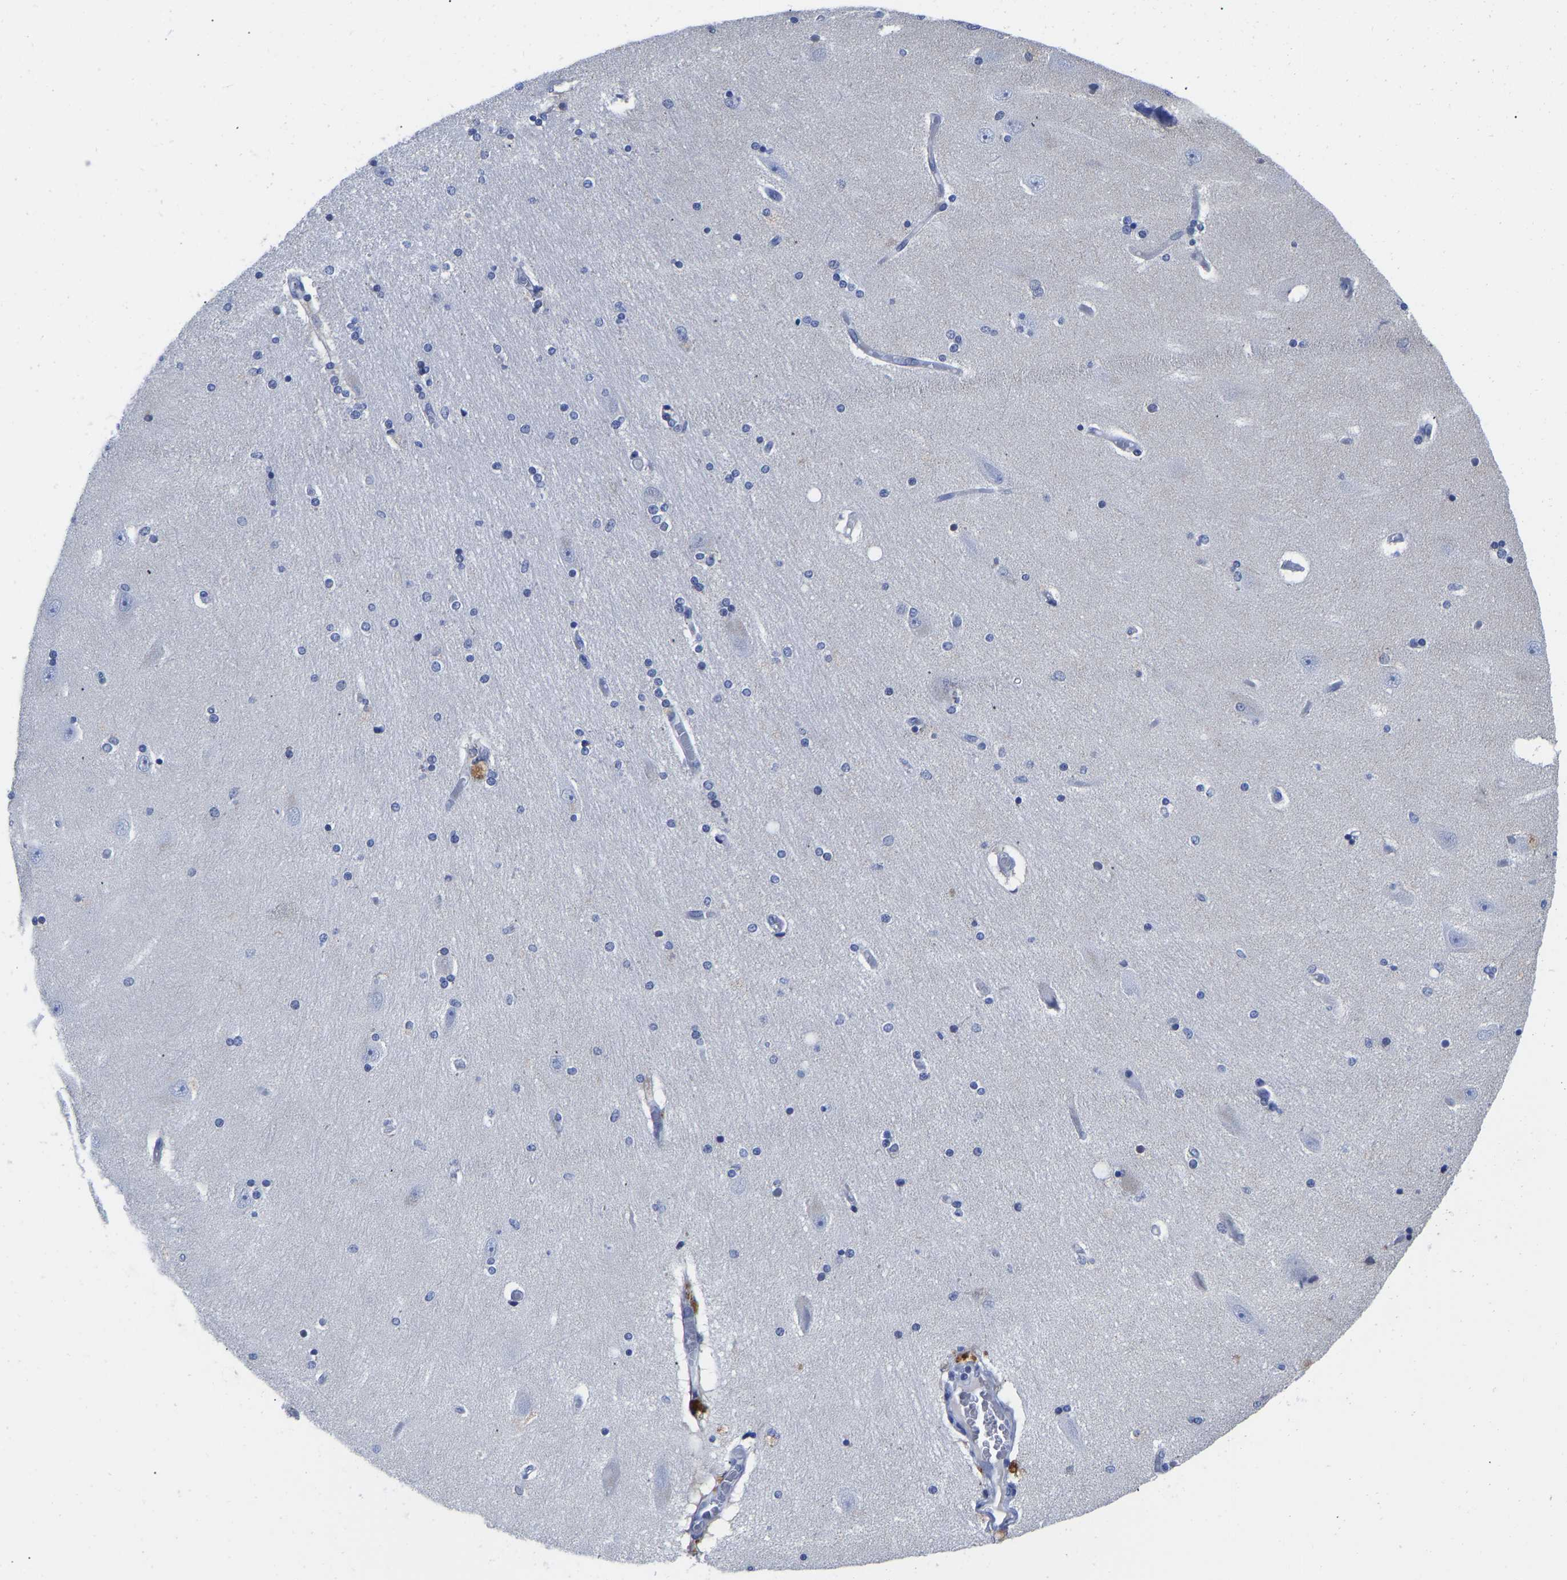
{"staining": {"intensity": "negative", "quantity": "none", "location": "none"}, "tissue": "hippocampus", "cell_type": "Glial cells", "image_type": "normal", "snomed": [{"axis": "morphology", "description": "Normal tissue, NOS"}, {"axis": "topography", "description": "Hippocampus"}], "caption": "High magnification brightfield microscopy of benign hippocampus stained with DAB (3,3'-diaminobenzidine) (brown) and counterstained with hematoxylin (blue): glial cells show no significant staining. (Stains: DAB immunohistochemistry (IHC) with hematoxylin counter stain, Microscopy: brightfield microscopy at high magnification).", "gene": "GPA33", "patient": {"sex": "female", "age": 54}}